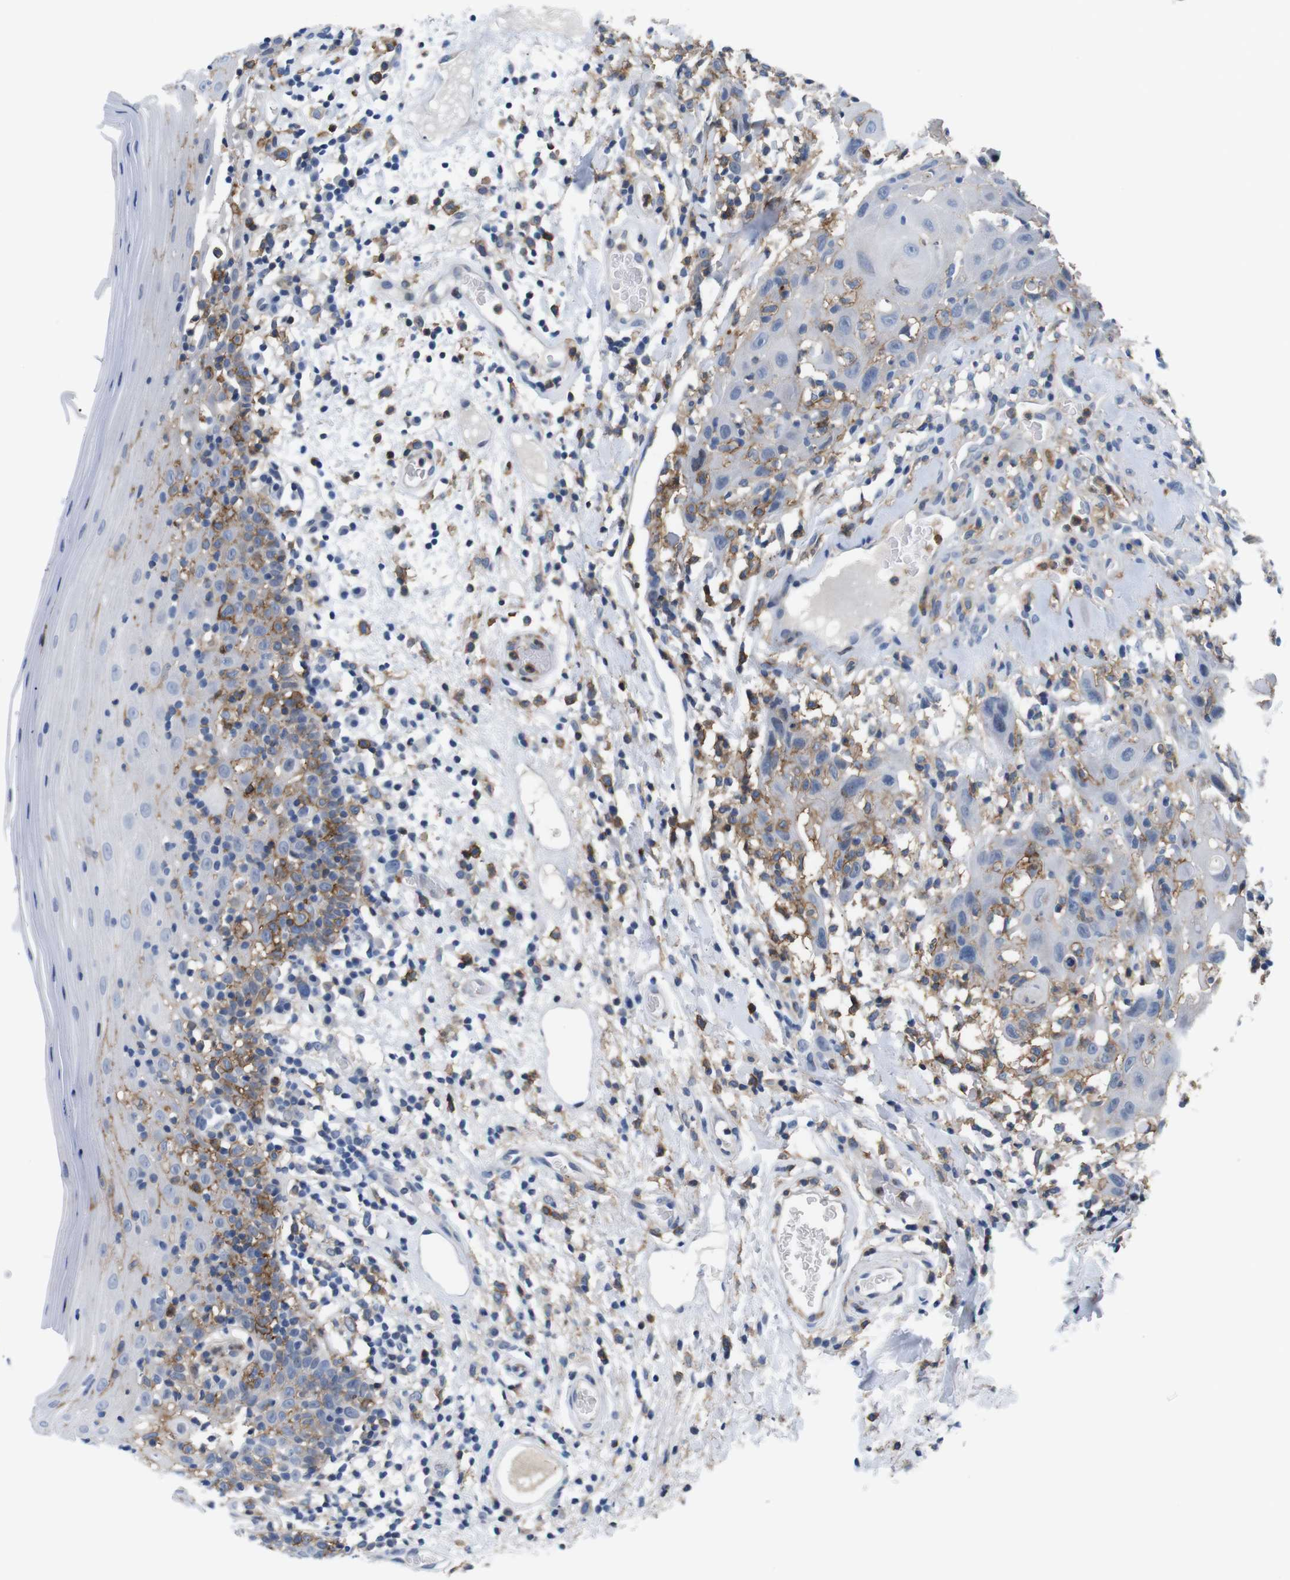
{"staining": {"intensity": "moderate", "quantity": "25%-75%", "location": "cytoplasmic/membranous"}, "tissue": "oral mucosa", "cell_type": "Squamous epithelial cells", "image_type": "normal", "snomed": [{"axis": "morphology", "description": "Normal tissue, NOS"}, {"axis": "morphology", "description": "Squamous cell carcinoma, NOS"}, {"axis": "topography", "description": "Skeletal muscle"}, {"axis": "topography", "description": "Oral tissue"}], "caption": "Approximately 25%-75% of squamous epithelial cells in unremarkable human oral mucosa reveal moderate cytoplasmic/membranous protein expression as visualized by brown immunohistochemical staining.", "gene": "CD300C", "patient": {"sex": "male", "age": 71}}